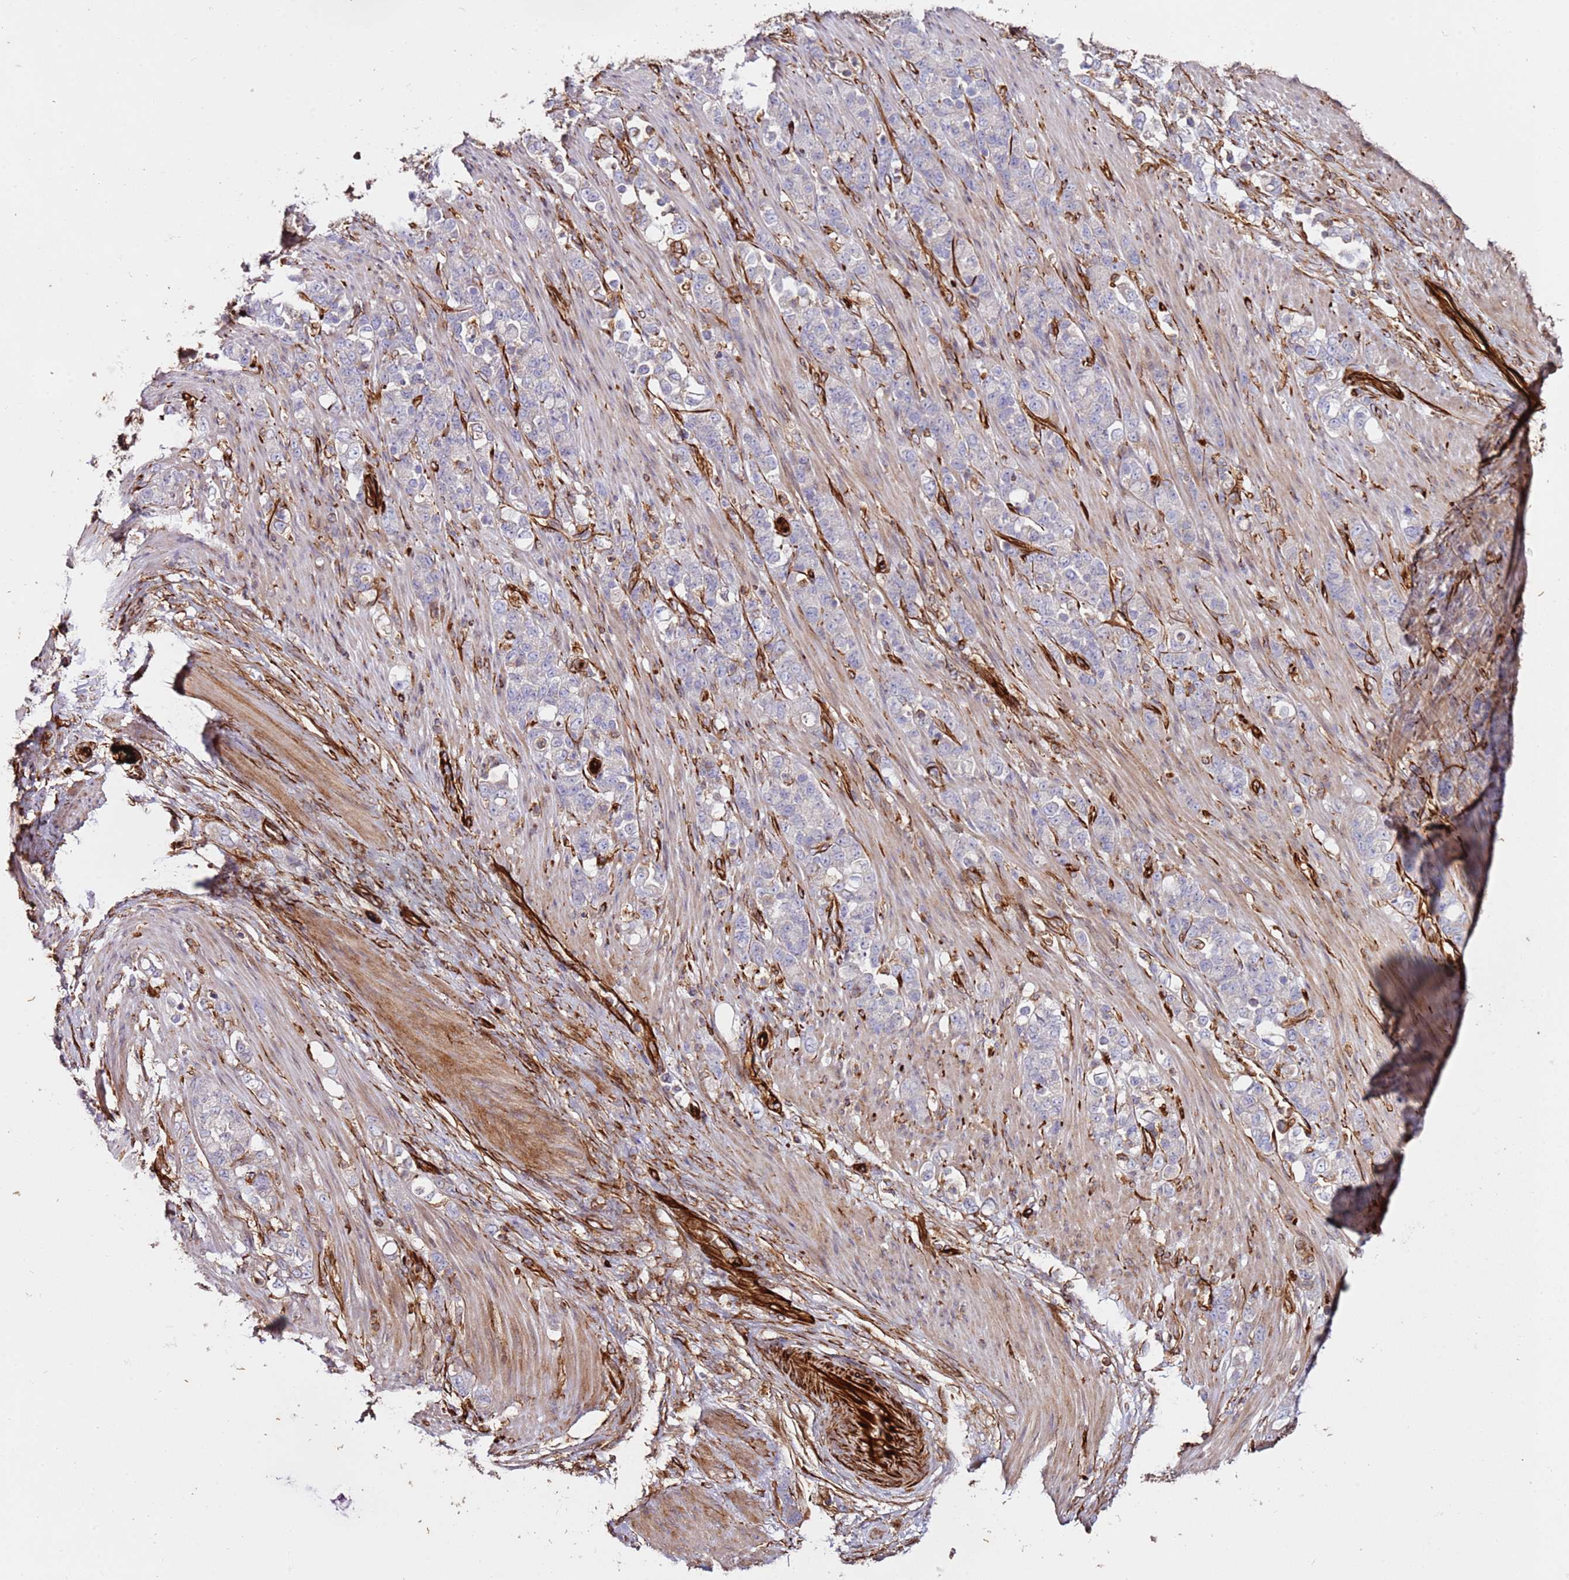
{"staining": {"intensity": "negative", "quantity": "none", "location": "none"}, "tissue": "stomach cancer", "cell_type": "Tumor cells", "image_type": "cancer", "snomed": [{"axis": "morphology", "description": "Normal tissue, NOS"}, {"axis": "morphology", "description": "Adenocarcinoma, NOS"}, {"axis": "topography", "description": "Stomach"}], "caption": "Image shows no significant protein positivity in tumor cells of adenocarcinoma (stomach).", "gene": "MRGPRE", "patient": {"sex": "female", "age": 79}}